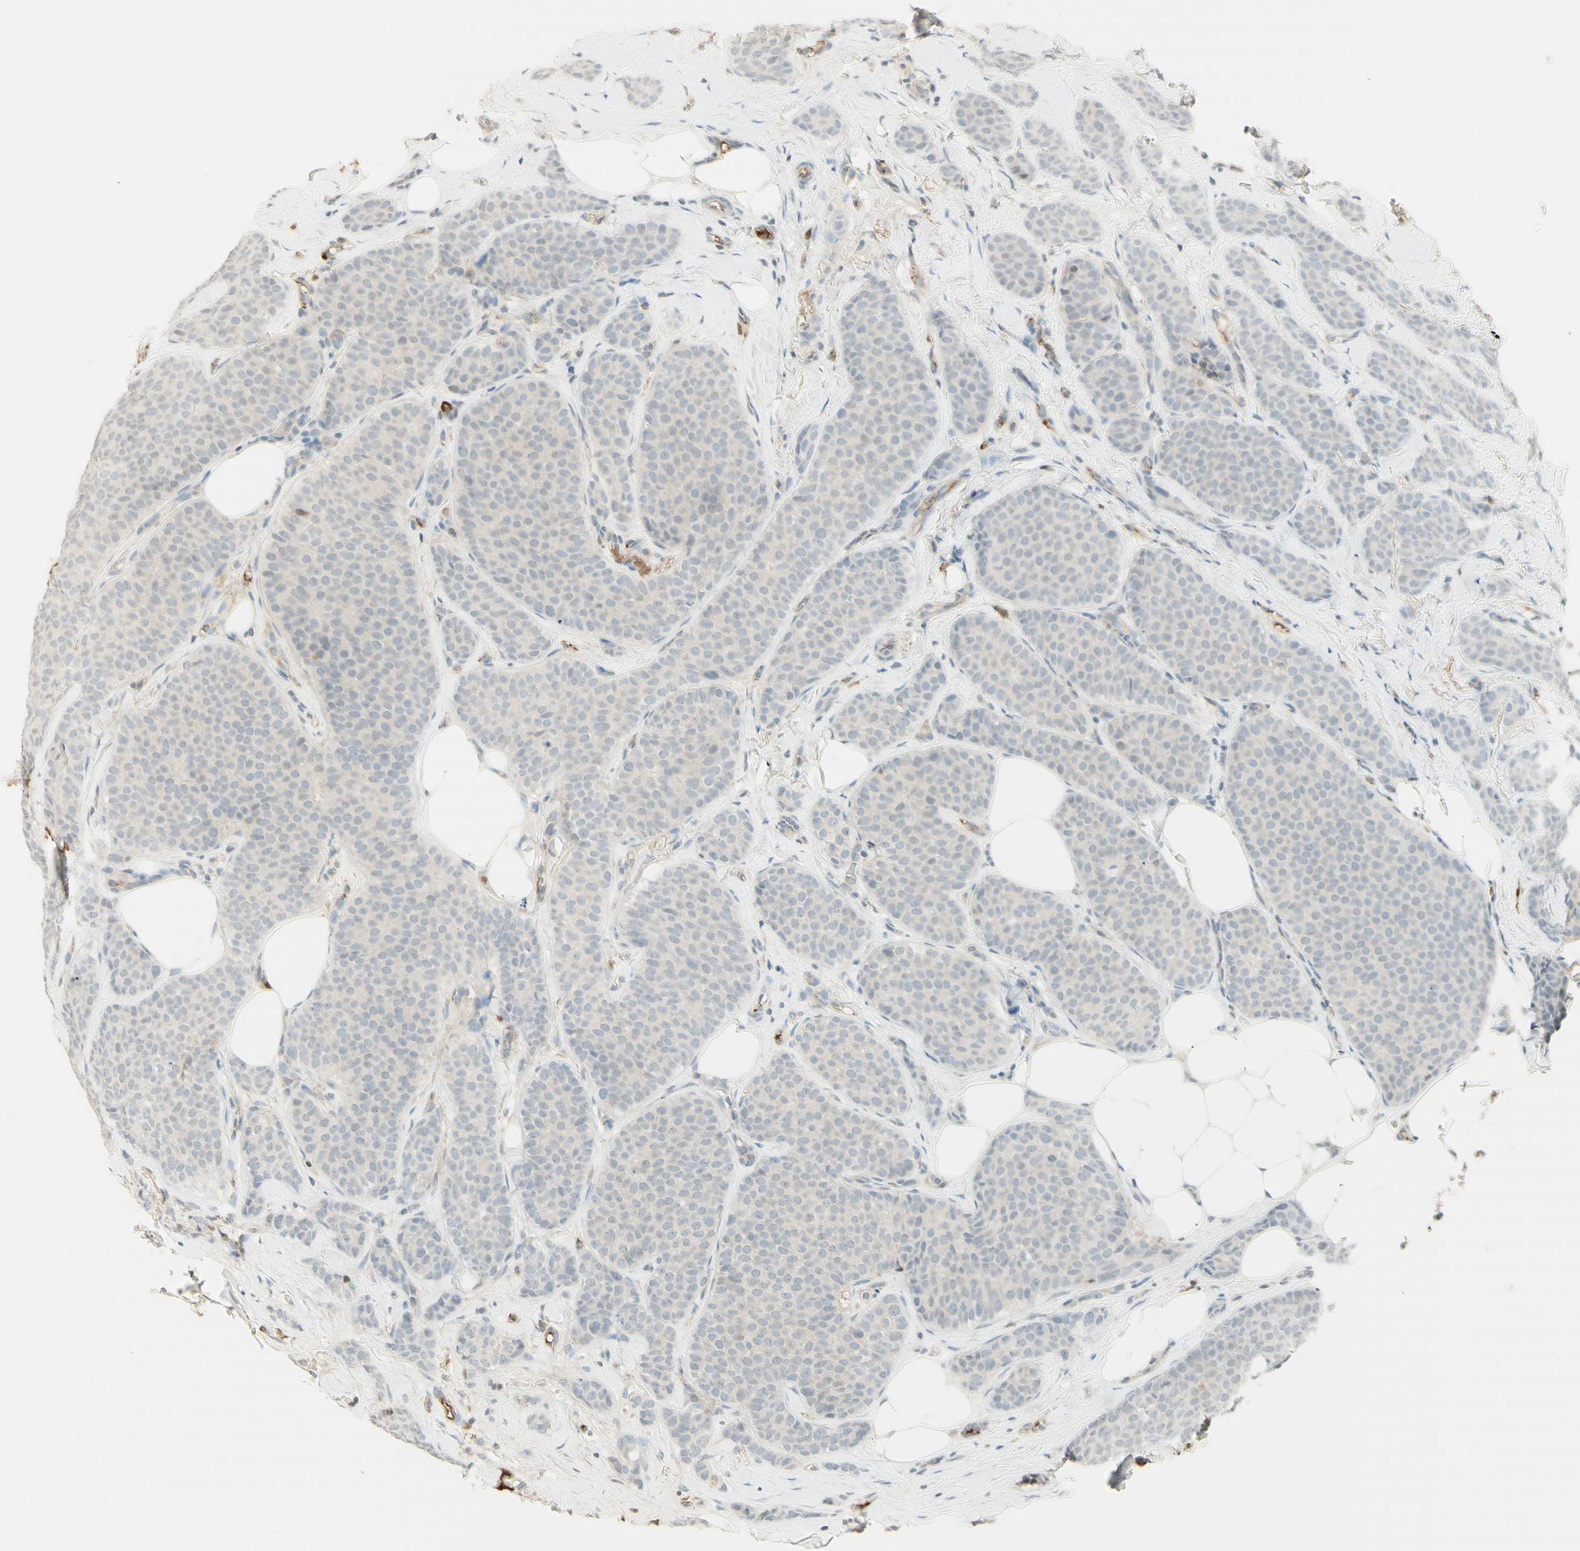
{"staining": {"intensity": "negative", "quantity": "none", "location": "none"}, "tissue": "breast cancer", "cell_type": "Tumor cells", "image_type": "cancer", "snomed": [{"axis": "morphology", "description": "Lobular carcinoma"}, {"axis": "topography", "description": "Skin"}, {"axis": "topography", "description": "Breast"}], "caption": "IHC micrograph of human lobular carcinoma (breast) stained for a protein (brown), which reveals no staining in tumor cells. Nuclei are stained in blue.", "gene": "NID1", "patient": {"sex": "female", "age": 46}}